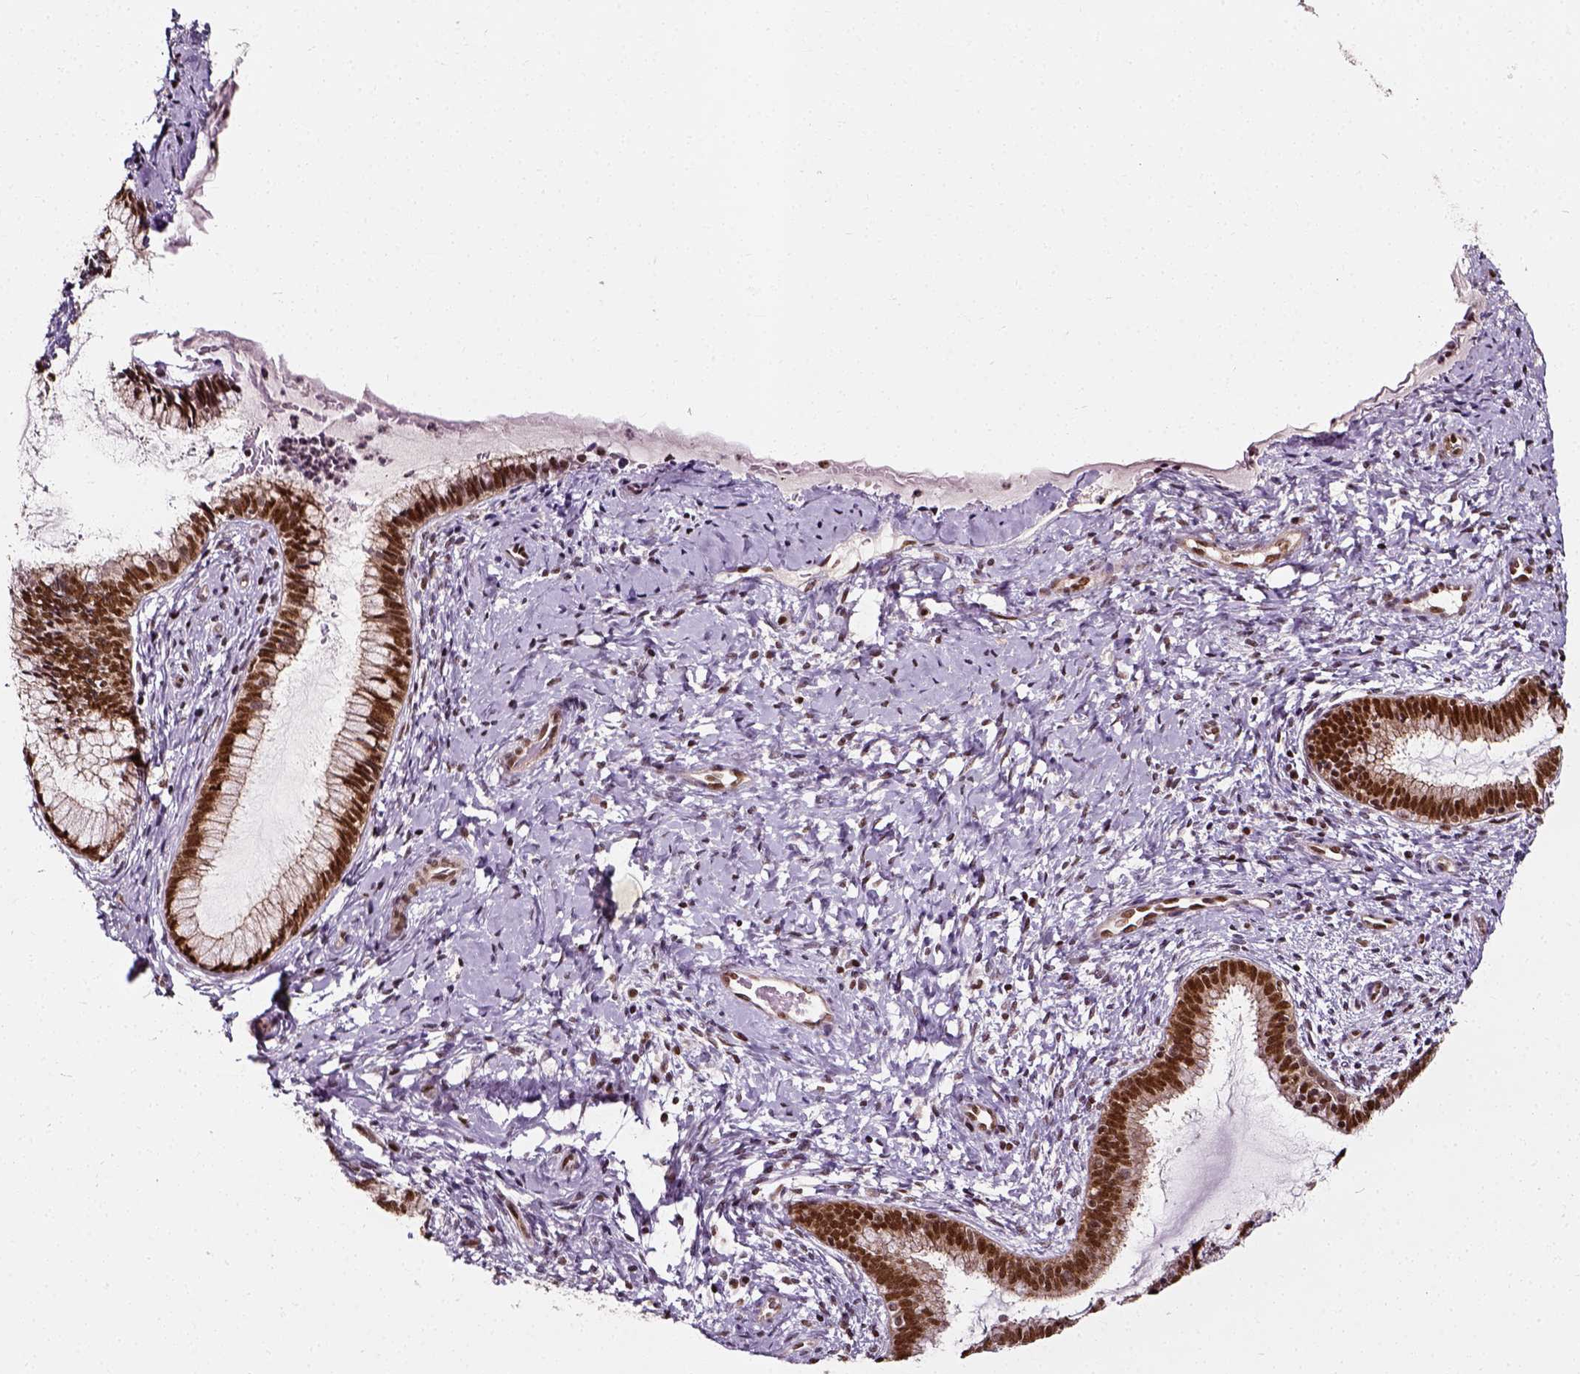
{"staining": {"intensity": "moderate", "quantity": ">75%", "location": "nuclear"}, "tissue": "cervical cancer", "cell_type": "Tumor cells", "image_type": "cancer", "snomed": [{"axis": "morphology", "description": "Squamous cell carcinoma, NOS"}, {"axis": "topography", "description": "Cervix"}], "caption": "Immunohistochemical staining of human cervical cancer (squamous cell carcinoma) demonstrates medium levels of moderate nuclear expression in about >75% of tumor cells. (DAB IHC with brightfield microscopy, high magnification).", "gene": "NACC1", "patient": {"sex": "female", "age": 45}}